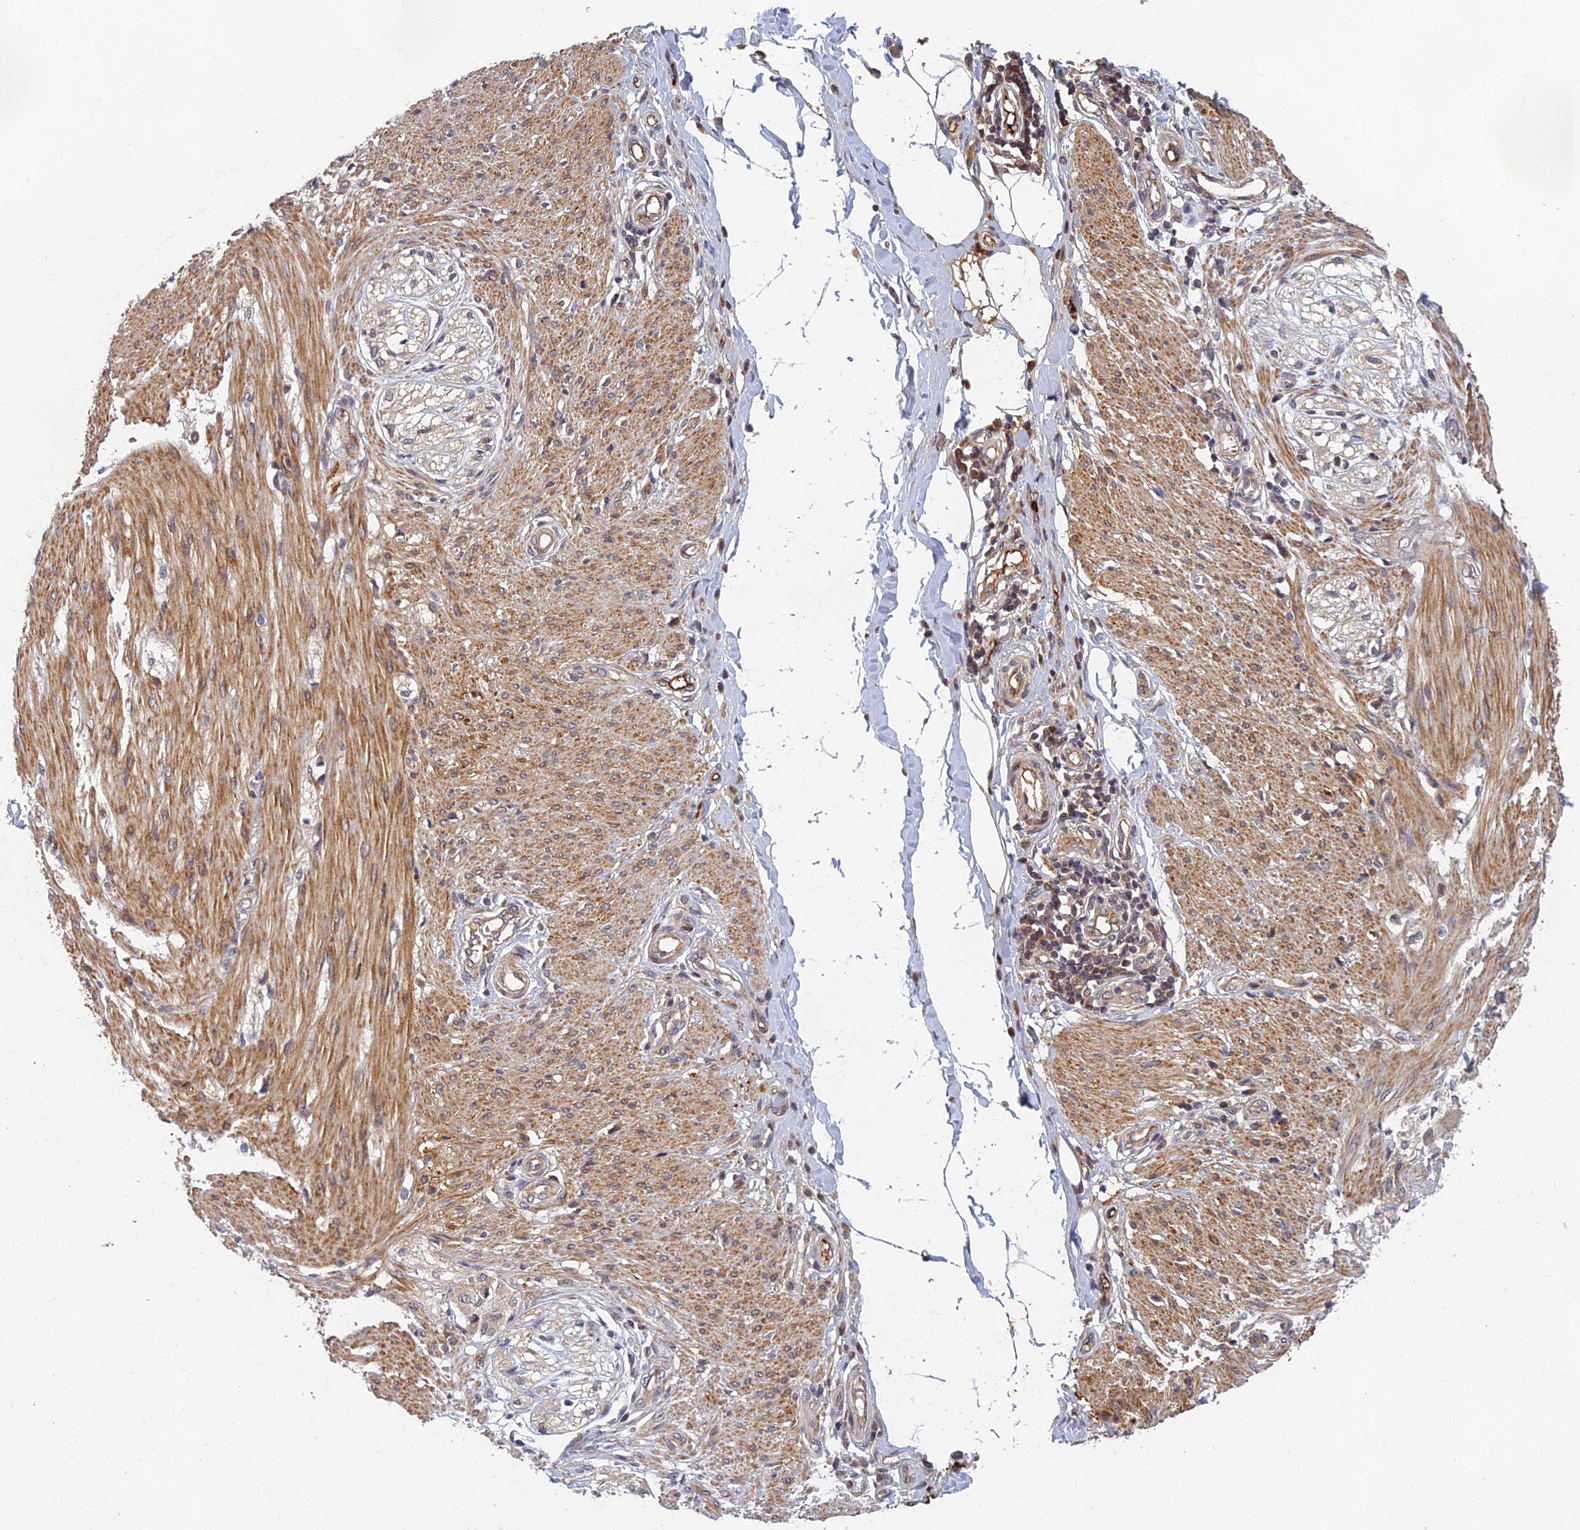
{"staining": {"intensity": "moderate", "quantity": ">75%", "location": "cytoplasmic/membranous"}, "tissue": "smooth muscle", "cell_type": "Smooth muscle cells", "image_type": "normal", "snomed": [{"axis": "morphology", "description": "Normal tissue, NOS"}, {"axis": "morphology", "description": "Adenocarcinoma, NOS"}, {"axis": "topography", "description": "Colon"}, {"axis": "topography", "description": "Peripheral nerve tissue"}], "caption": "High-magnification brightfield microscopy of benign smooth muscle stained with DAB (3,3'-diaminobenzidine) (brown) and counterstained with hematoxylin (blue). smooth muscle cells exhibit moderate cytoplasmic/membranous positivity is appreciated in approximately>75% of cells.", "gene": "EARS2", "patient": {"sex": "male", "age": 14}}